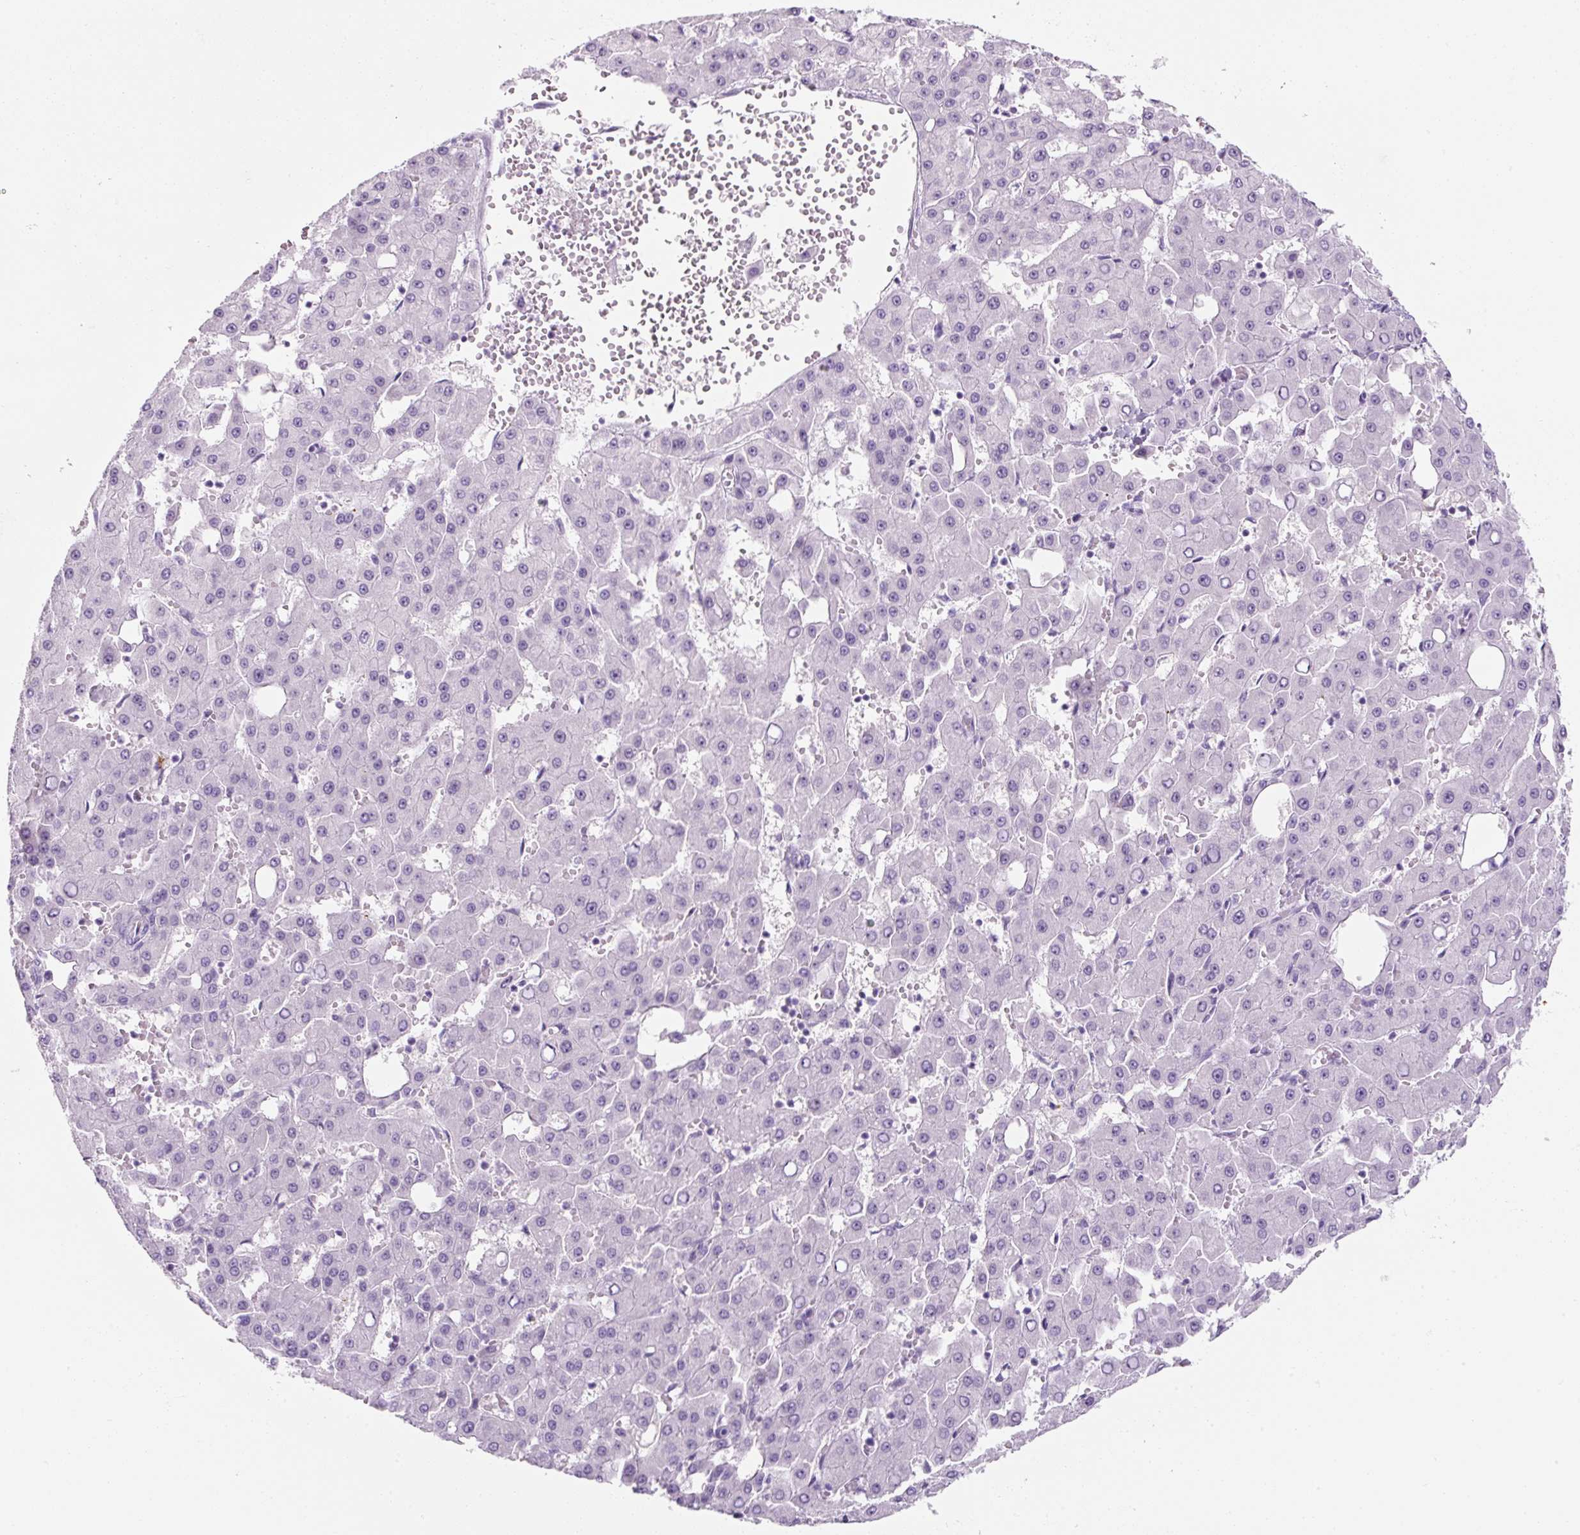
{"staining": {"intensity": "negative", "quantity": "none", "location": "none"}, "tissue": "liver cancer", "cell_type": "Tumor cells", "image_type": "cancer", "snomed": [{"axis": "morphology", "description": "Carcinoma, Hepatocellular, NOS"}, {"axis": "topography", "description": "Liver"}], "caption": "This photomicrograph is of liver cancer (hepatocellular carcinoma) stained with immunohistochemistry (IHC) to label a protein in brown with the nuclei are counter-stained blue. There is no staining in tumor cells.", "gene": "PF4V1", "patient": {"sex": "male", "age": 47}}